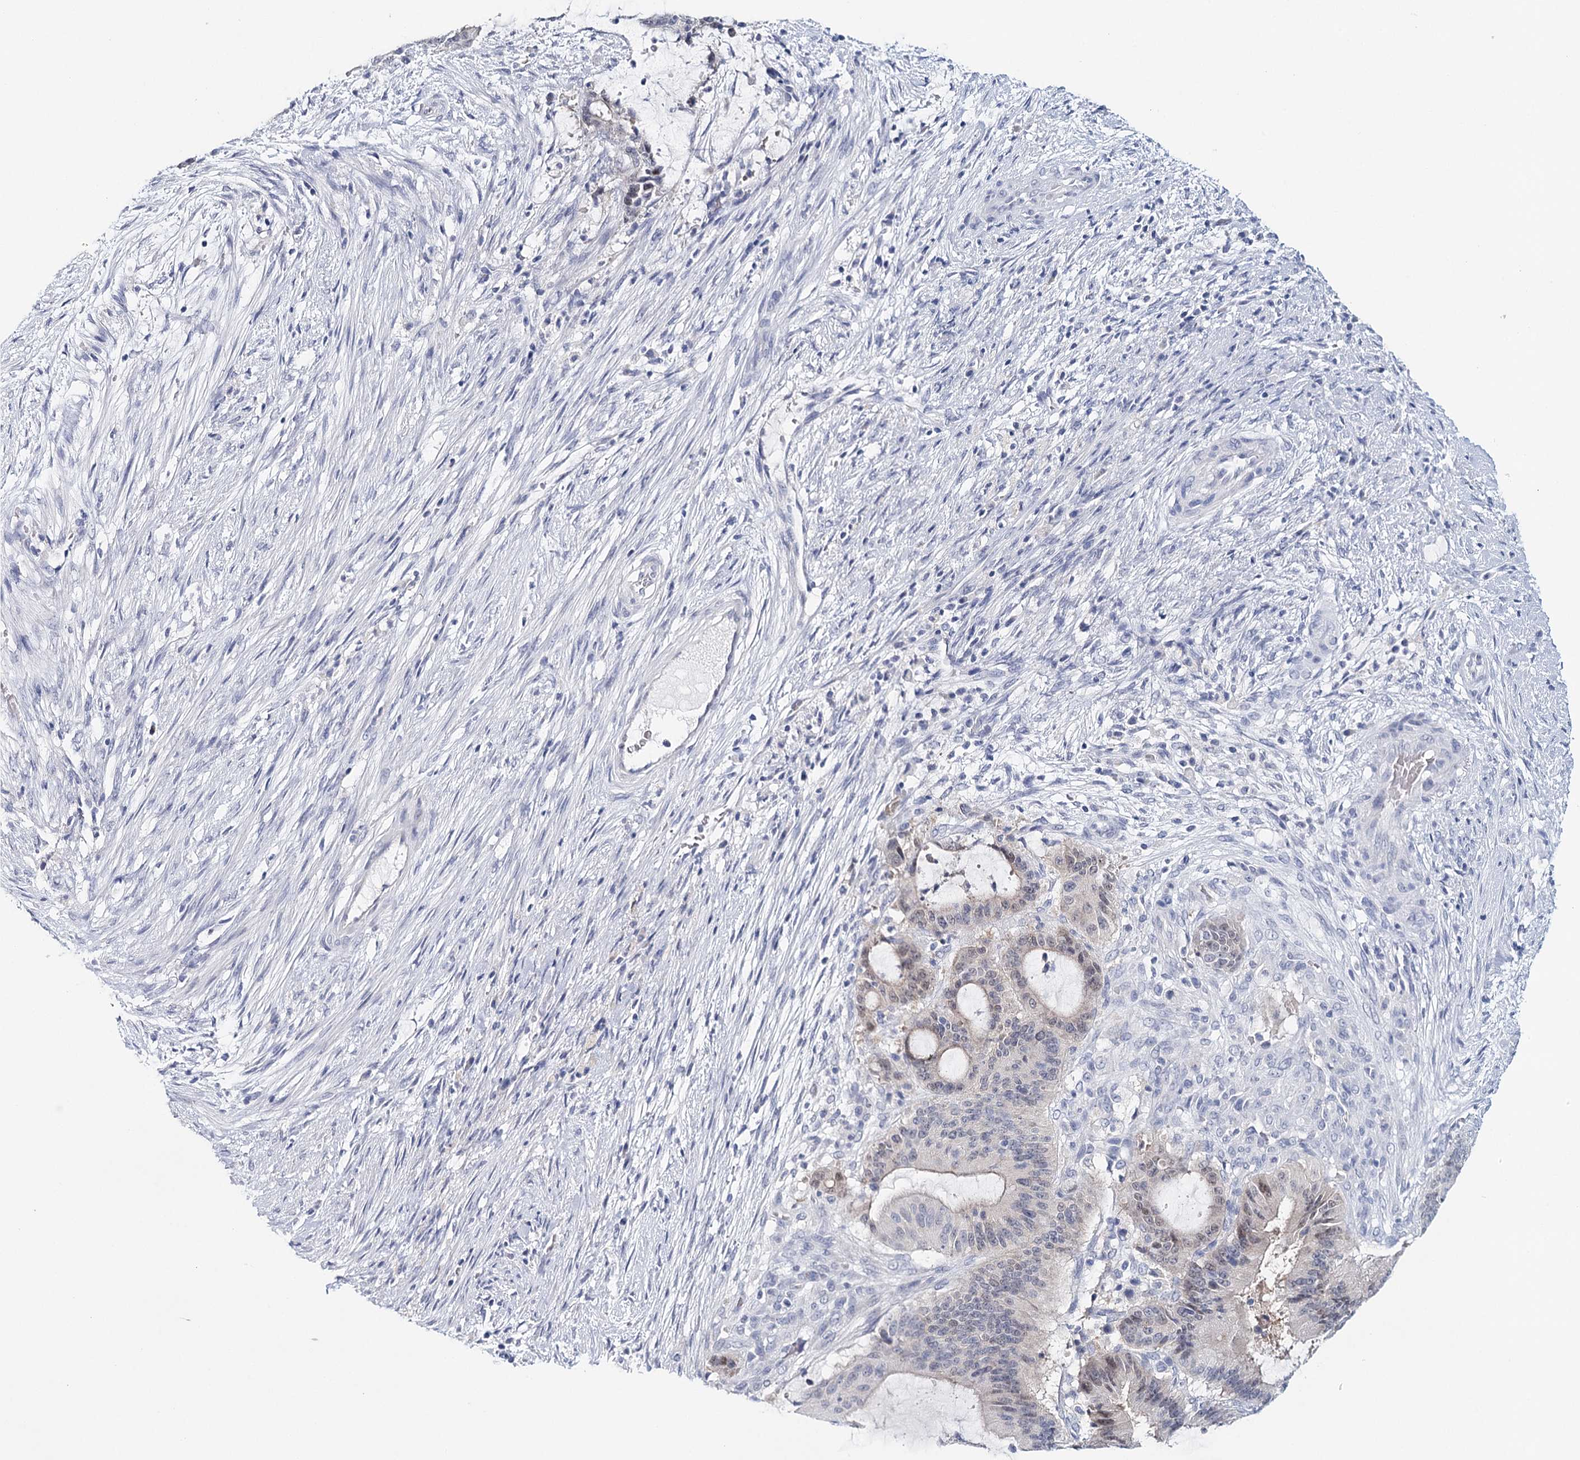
{"staining": {"intensity": "weak", "quantity": "<25%", "location": "nuclear"}, "tissue": "liver cancer", "cell_type": "Tumor cells", "image_type": "cancer", "snomed": [{"axis": "morphology", "description": "Normal tissue, NOS"}, {"axis": "morphology", "description": "Cholangiocarcinoma"}, {"axis": "topography", "description": "Liver"}, {"axis": "topography", "description": "Peripheral nerve tissue"}], "caption": "Human liver cancer stained for a protein using IHC displays no staining in tumor cells.", "gene": "HSPA4L", "patient": {"sex": "female", "age": 73}}